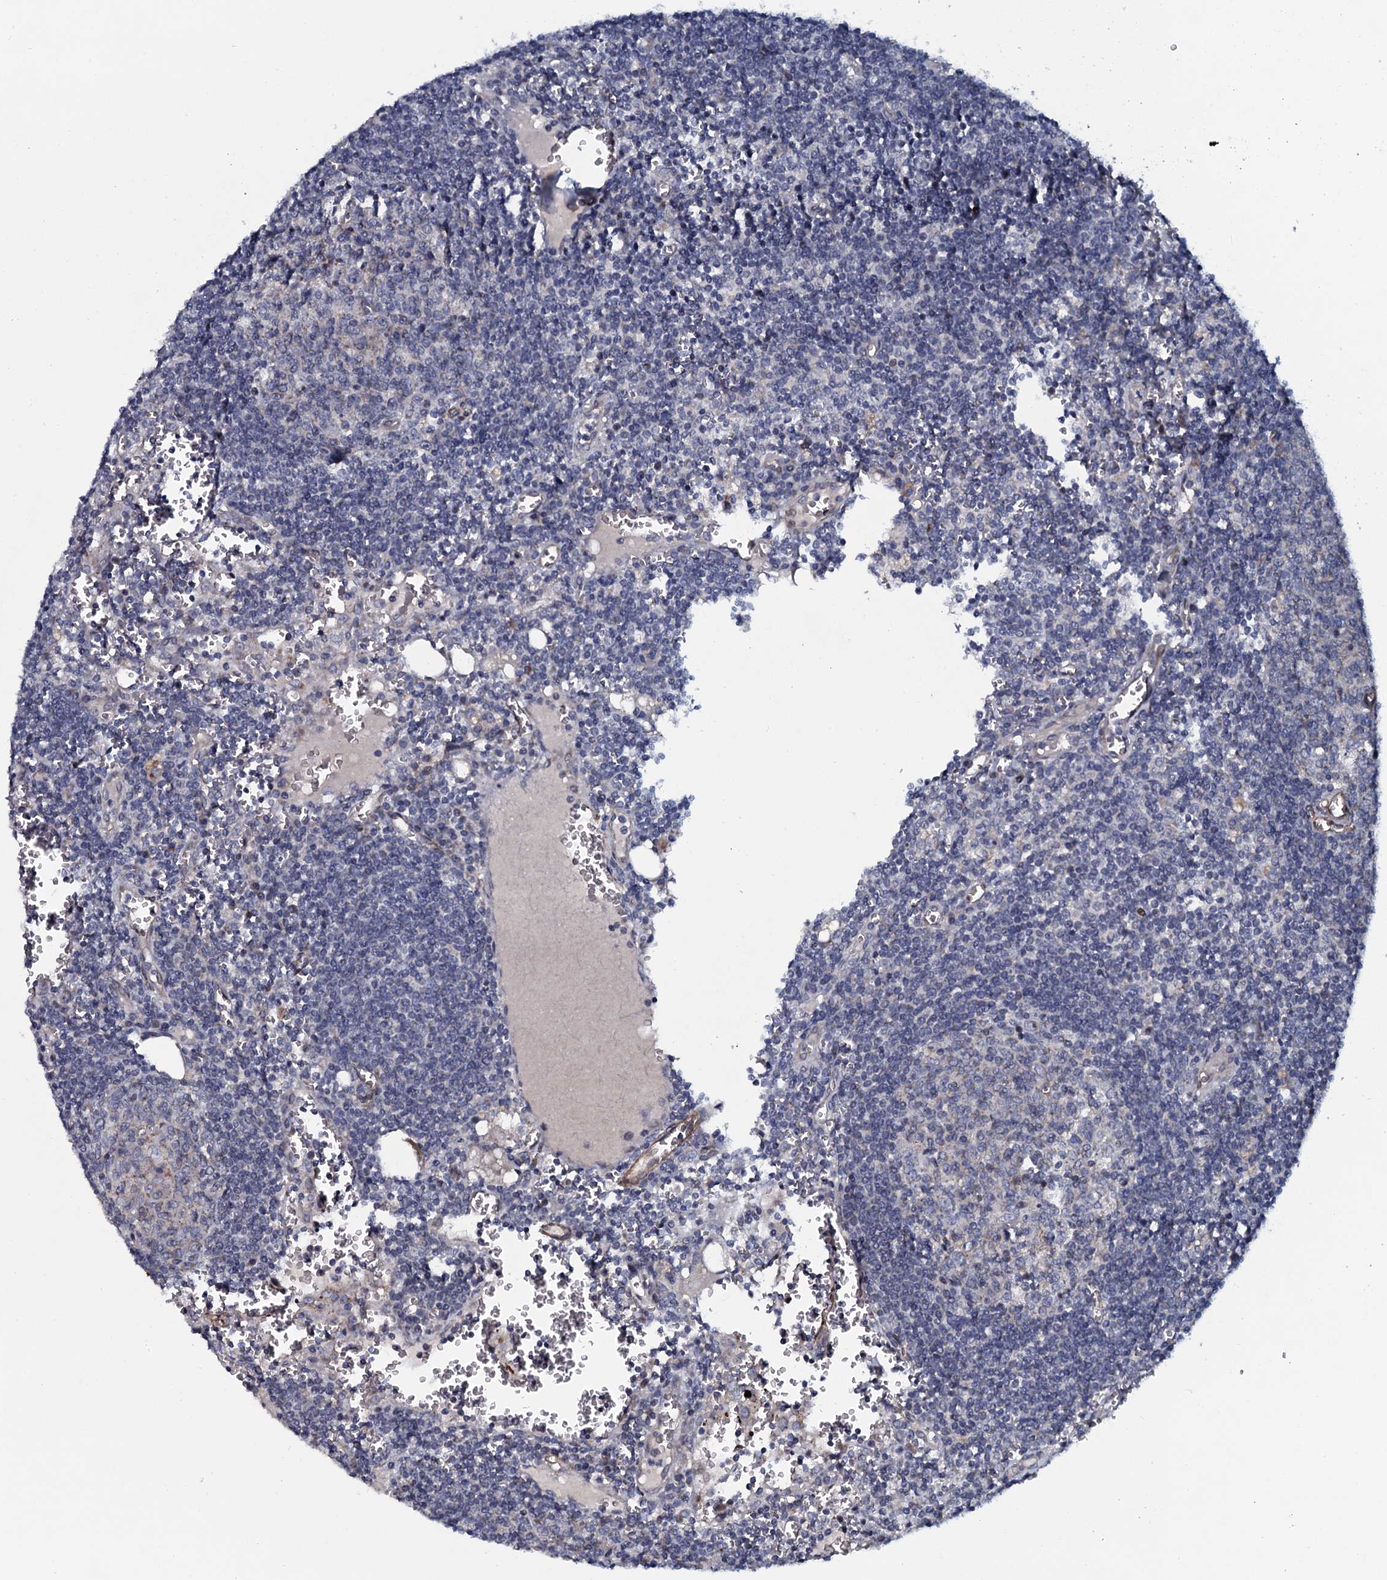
{"staining": {"intensity": "negative", "quantity": "none", "location": "none"}, "tissue": "lymph node", "cell_type": "Germinal center cells", "image_type": "normal", "snomed": [{"axis": "morphology", "description": "Normal tissue, NOS"}, {"axis": "topography", "description": "Lymph node"}], "caption": "A photomicrograph of lymph node stained for a protein demonstrates no brown staining in germinal center cells.", "gene": "KCTD4", "patient": {"sex": "female", "age": 73}}